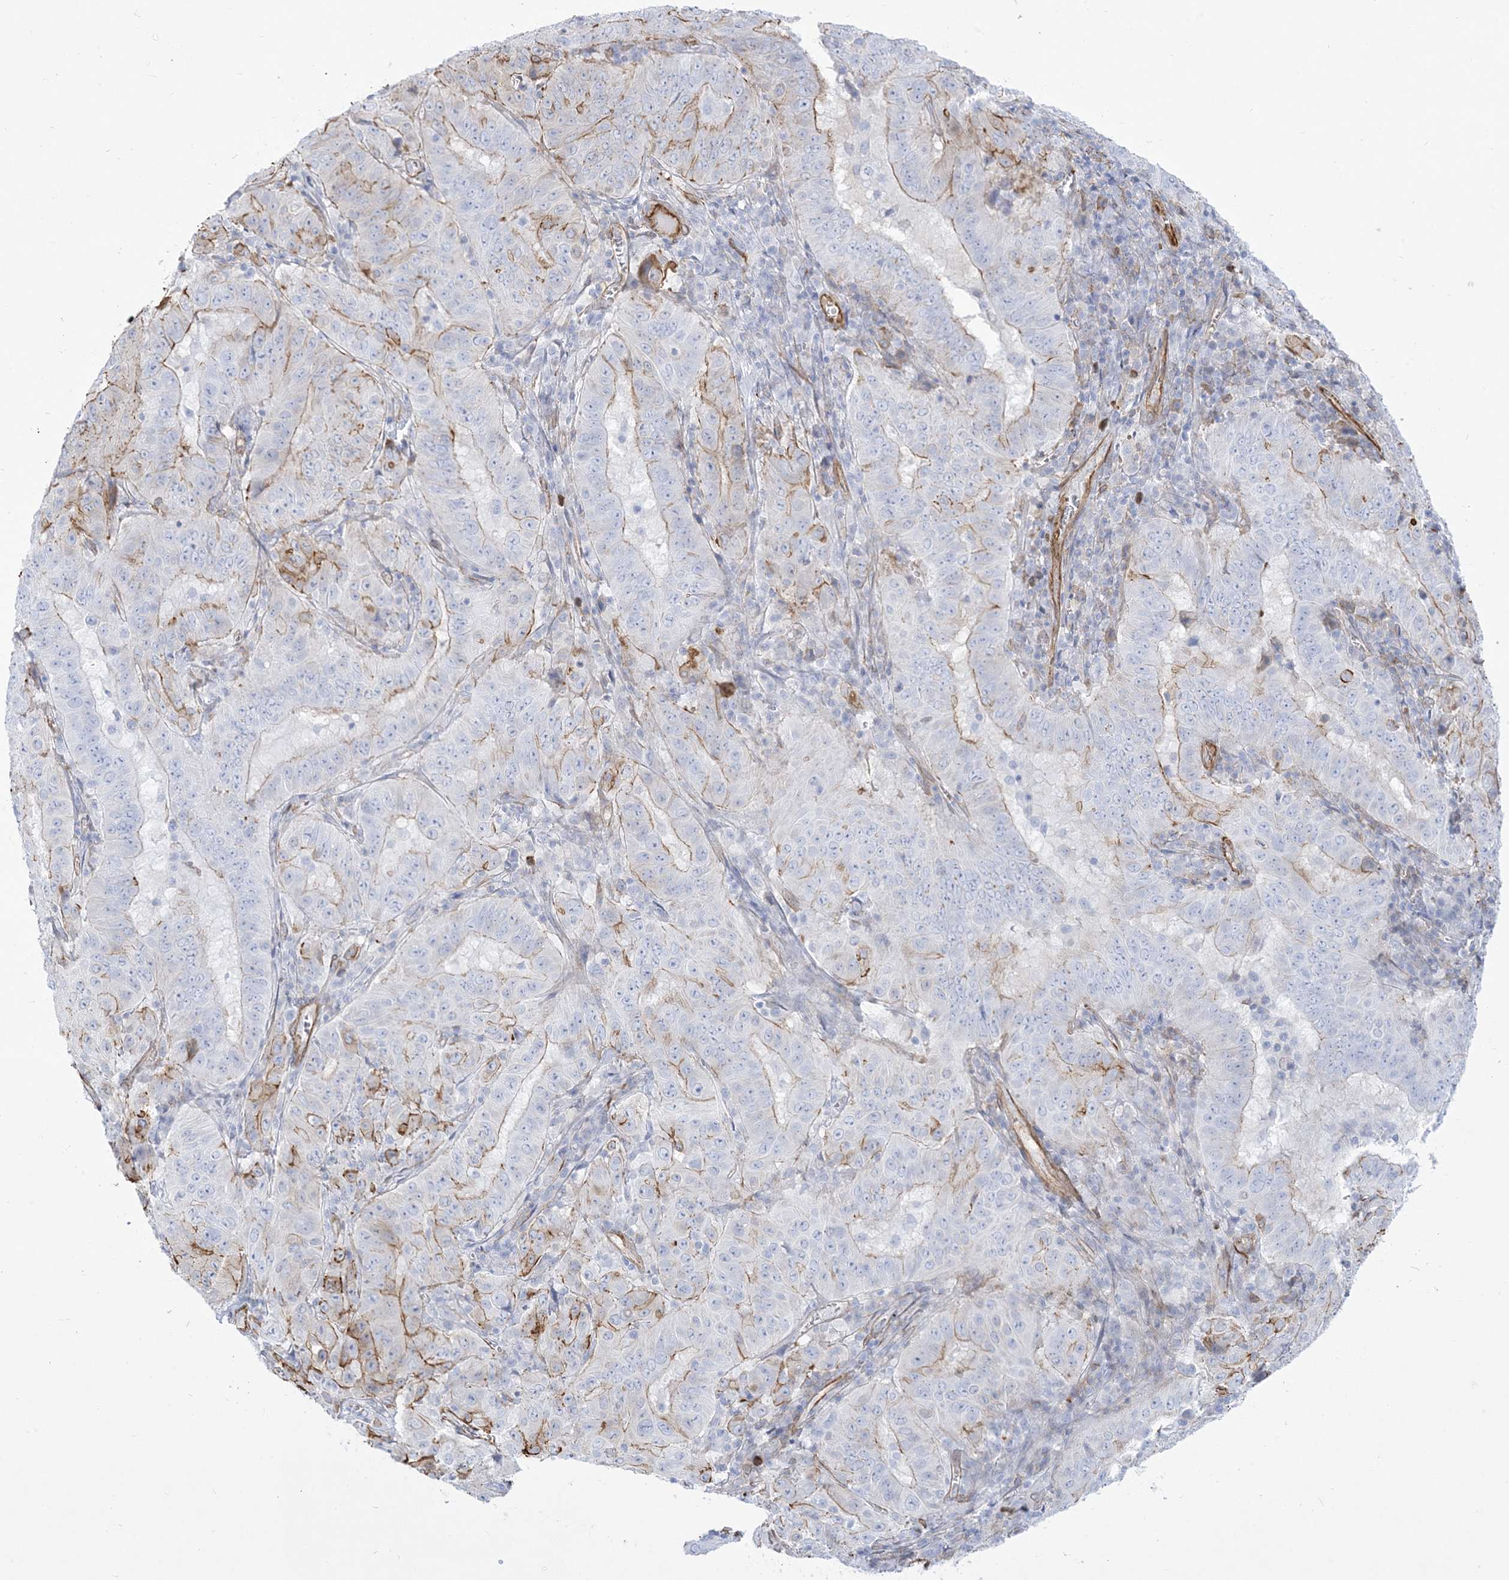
{"staining": {"intensity": "moderate", "quantity": "<25%", "location": "cytoplasmic/membranous"}, "tissue": "pancreatic cancer", "cell_type": "Tumor cells", "image_type": "cancer", "snomed": [{"axis": "morphology", "description": "Adenocarcinoma, NOS"}, {"axis": "topography", "description": "Pancreas"}], "caption": "Brown immunohistochemical staining in pancreatic adenocarcinoma displays moderate cytoplasmic/membranous staining in approximately <25% of tumor cells.", "gene": "B3GNT7", "patient": {"sex": "male", "age": 63}}